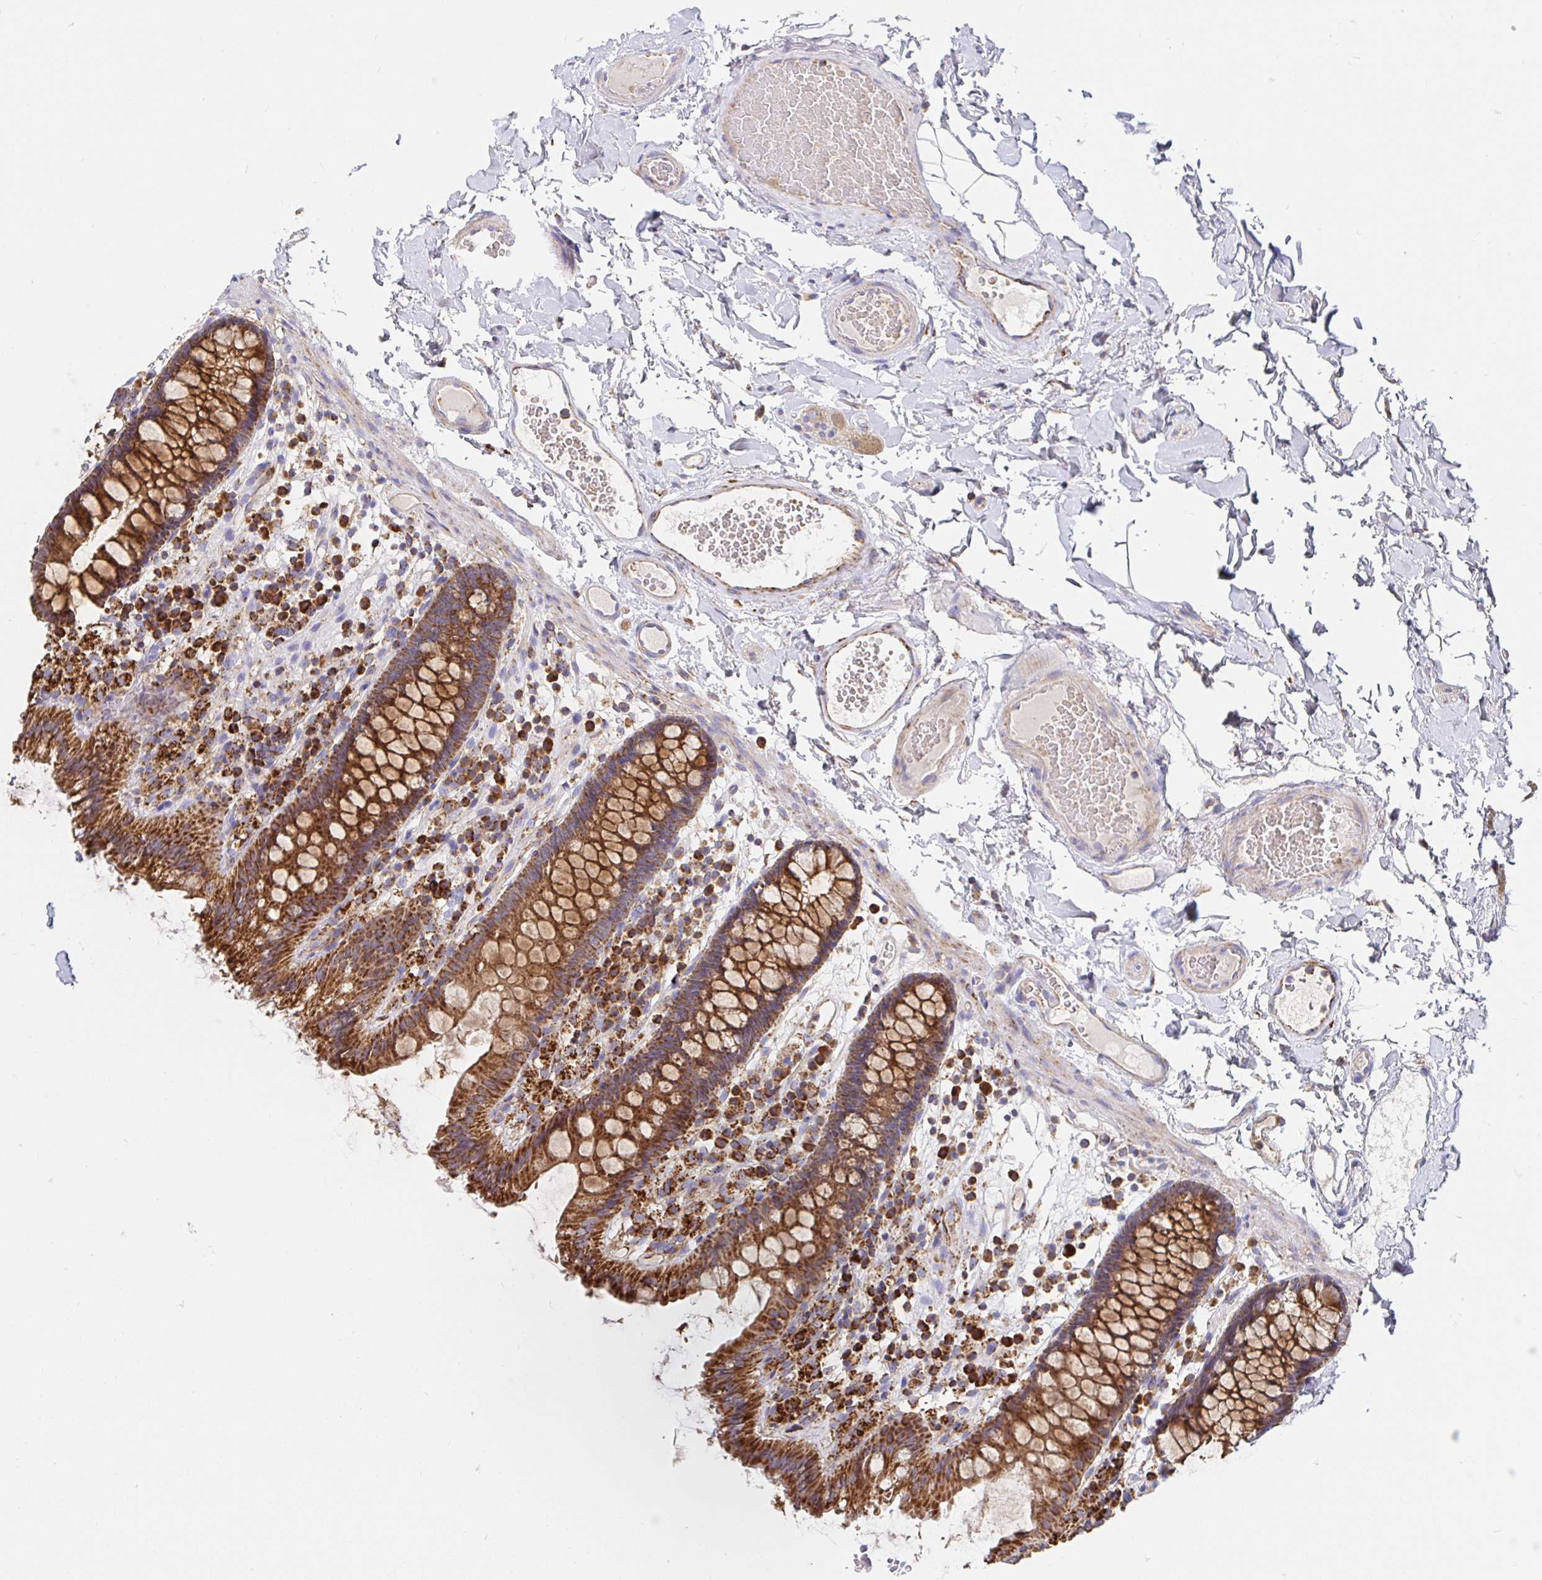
{"staining": {"intensity": "weak", "quantity": ">75%", "location": "cytoplasmic/membranous"}, "tissue": "colon", "cell_type": "Endothelial cells", "image_type": "normal", "snomed": [{"axis": "morphology", "description": "Normal tissue, NOS"}, {"axis": "topography", "description": "Colon"}], "caption": "DAB immunohistochemical staining of unremarkable human colon reveals weak cytoplasmic/membranous protein positivity in approximately >75% of endothelial cells. Nuclei are stained in blue.", "gene": "PRDX3", "patient": {"sex": "male", "age": 84}}